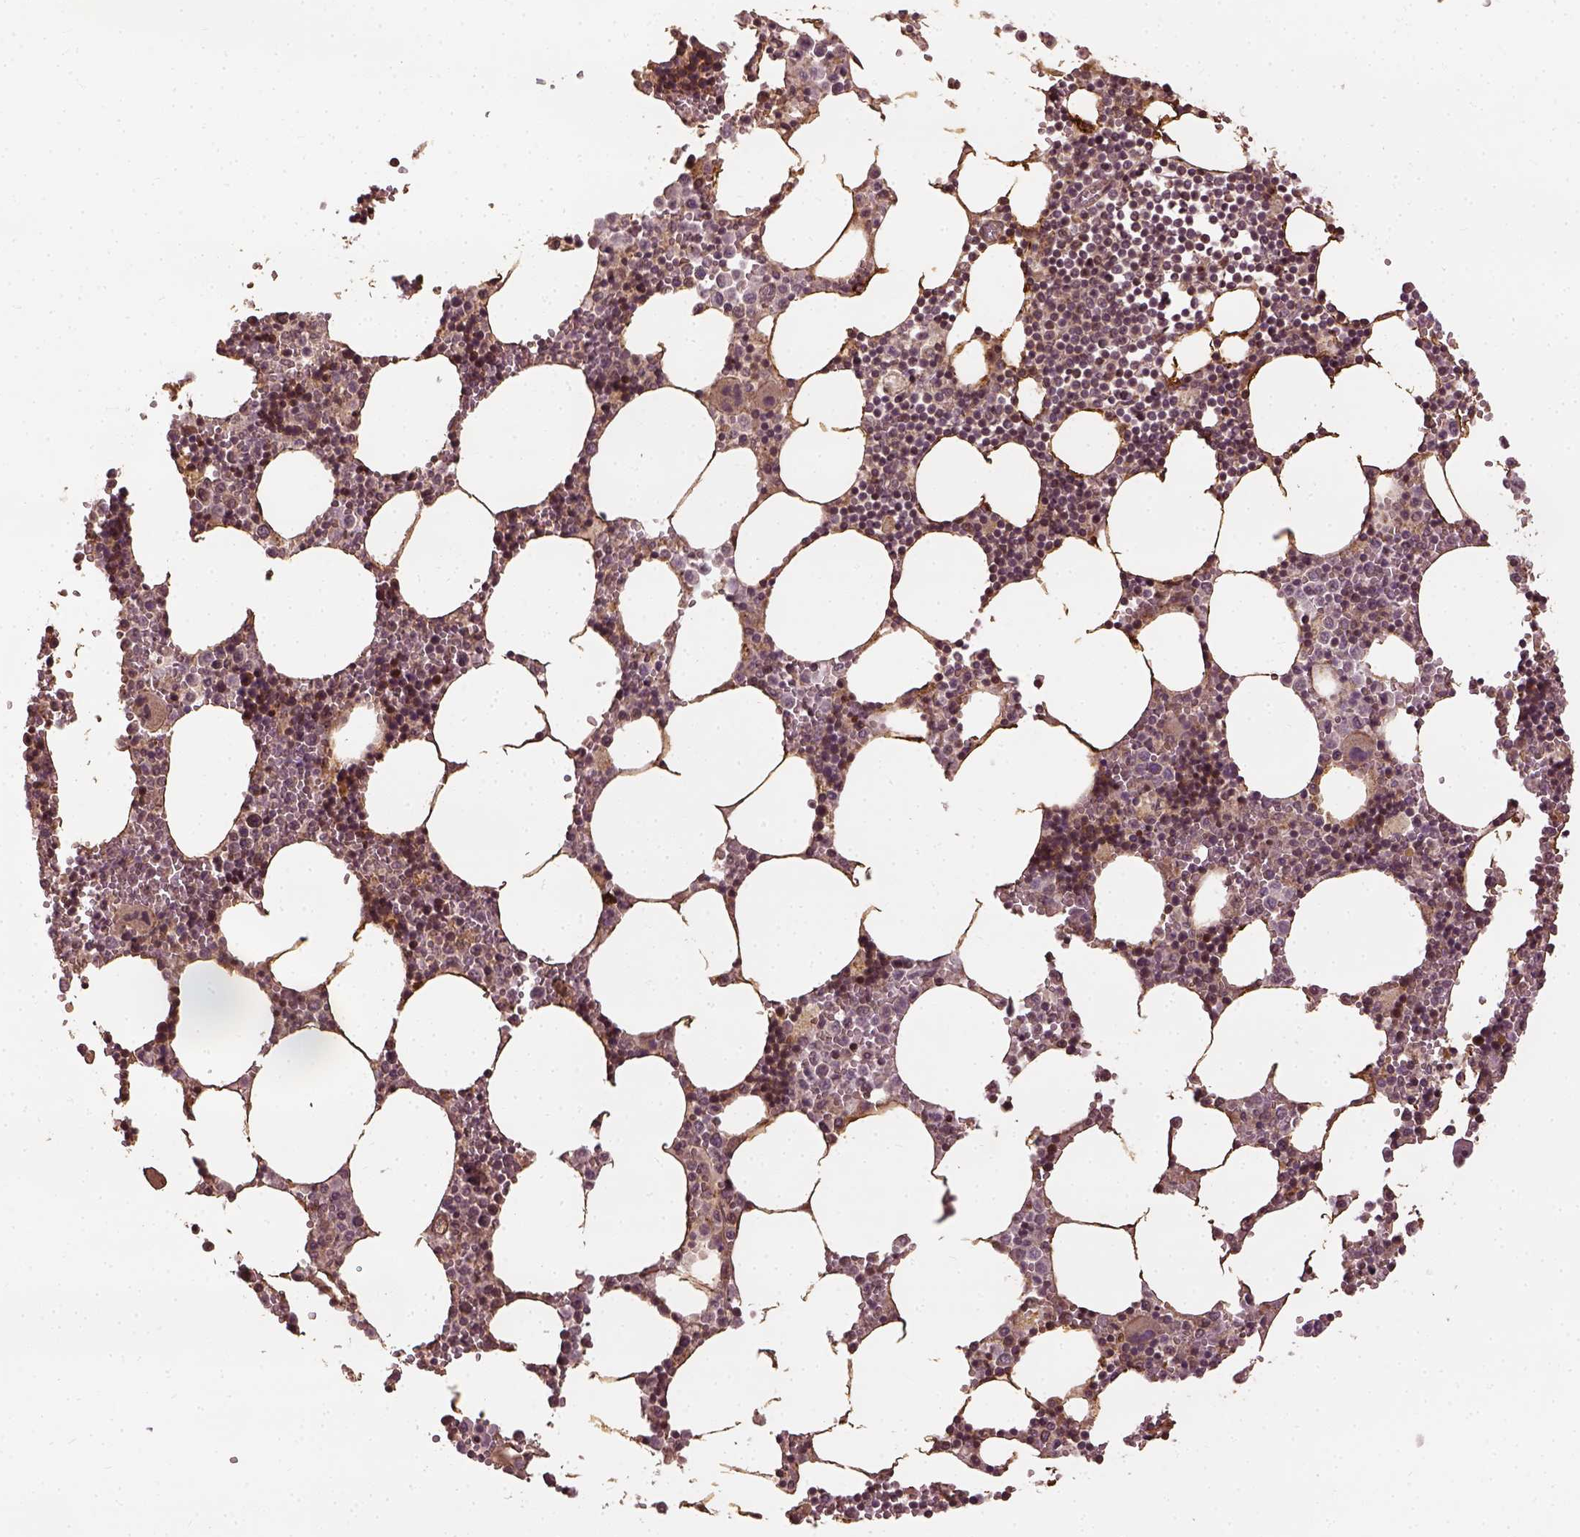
{"staining": {"intensity": "moderate", "quantity": "25%-75%", "location": "cytoplasmic/membranous"}, "tissue": "bone marrow", "cell_type": "Hematopoietic cells", "image_type": "normal", "snomed": [{"axis": "morphology", "description": "Normal tissue, NOS"}, {"axis": "topography", "description": "Bone marrow"}], "caption": "Immunohistochemical staining of unremarkable bone marrow demonstrates moderate cytoplasmic/membranous protein staining in about 25%-75% of hematopoietic cells. The staining was performed using DAB (3,3'-diaminobenzidine), with brown indicating positive protein expression. Nuclei are stained blue with hematoxylin.", "gene": "VEGFA", "patient": {"sex": "male", "age": 54}}